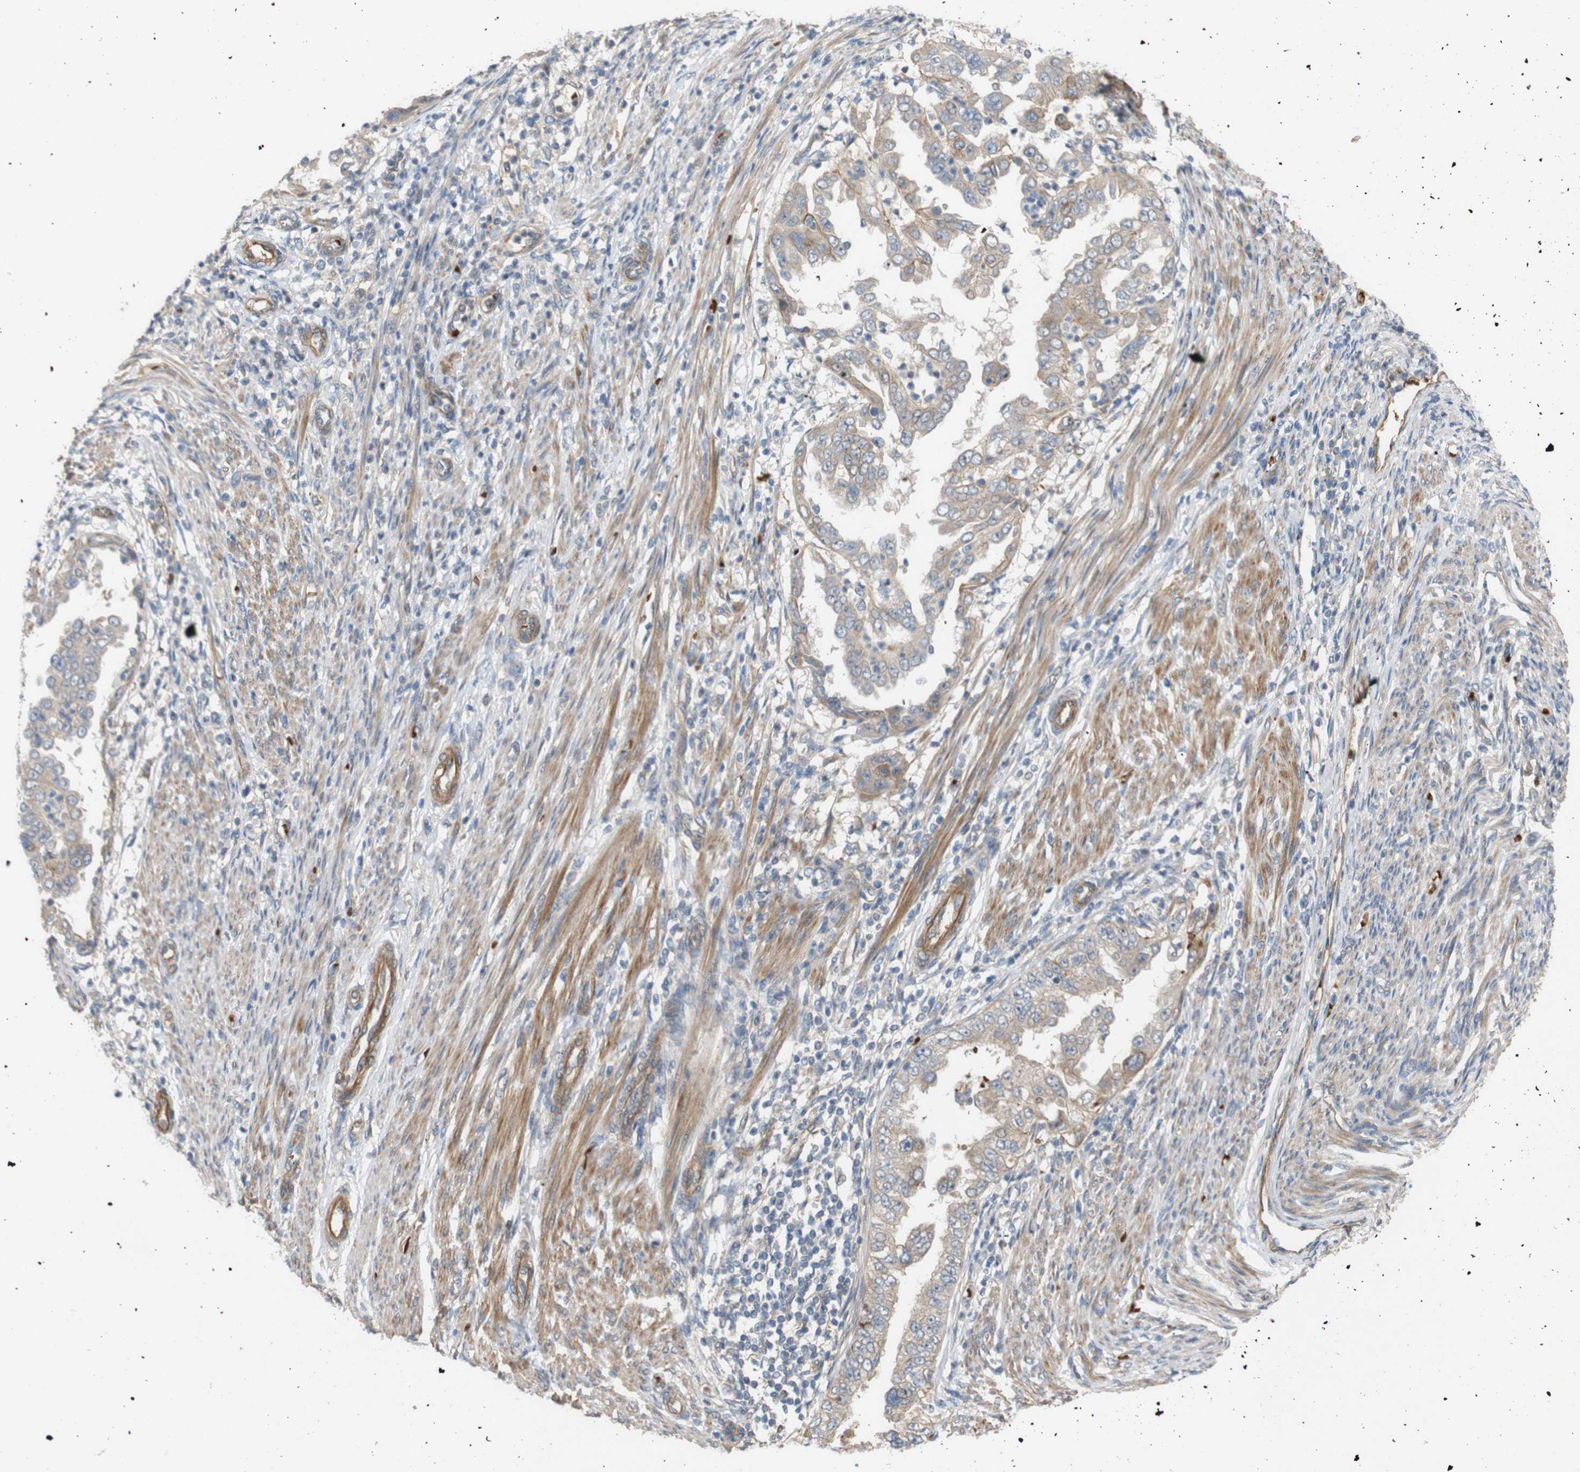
{"staining": {"intensity": "weak", "quantity": ">75%", "location": "cytoplasmic/membranous"}, "tissue": "endometrial cancer", "cell_type": "Tumor cells", "image_type": "cancer", "snomed": [{"axis": "morphology", "description": "Adenocarcinoma, NOS"}, {"axis": "topography", "description": "Endometrium"}], "caption": "Immunohistochemistry (IHC) (DAB) staining of endometrial cancer exhibits weak cytoplasmic/membranous protein staining in approximately >75% of tumor cells.", "gene": "RPTOR", "patient": {"sex": "female", "age": 85}}